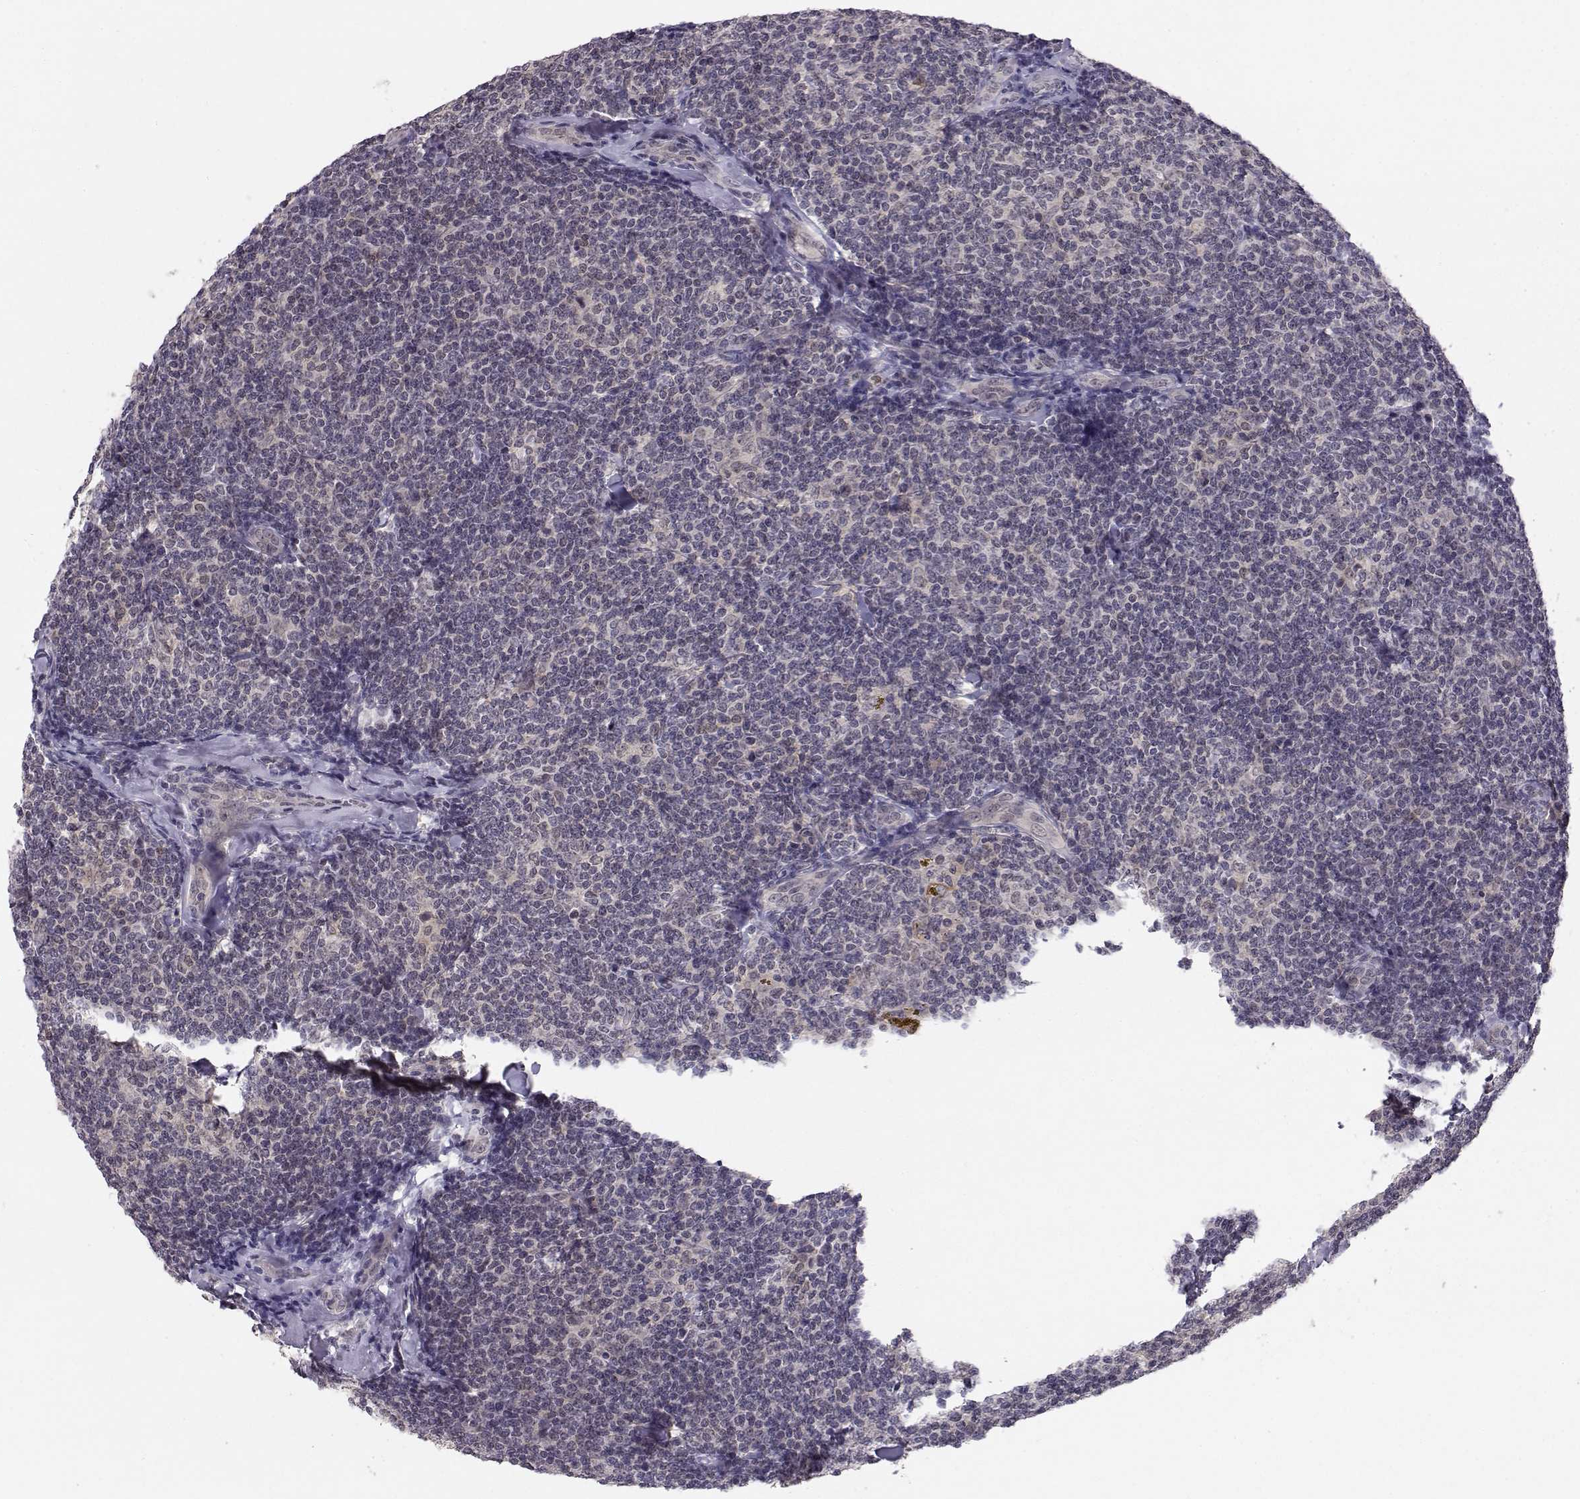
{"staining": {"intensity": "negative", "quantity": "none", "location": "none"}, "tissue": "lymphoma", "cell_type": "Tumor cells", "image_type": "cancer", "snomed": [{"axis": "morphology", "description": "Malignant lymphoma, non-Hodgkin's type, Low grade"}, {"axis": "topography", "description": "Lymph node"}], "caption": "Protein analysis of malignant lymphoma, non-Hodgkin's type (low-grade) displays no significant expression in tumor cells. The staining is performed using DAB brown chromogen with nuclei counter-stained in using hematoxylin.", "gene": "KIF13B", "patient": {"sex": "female", "age": 56}}